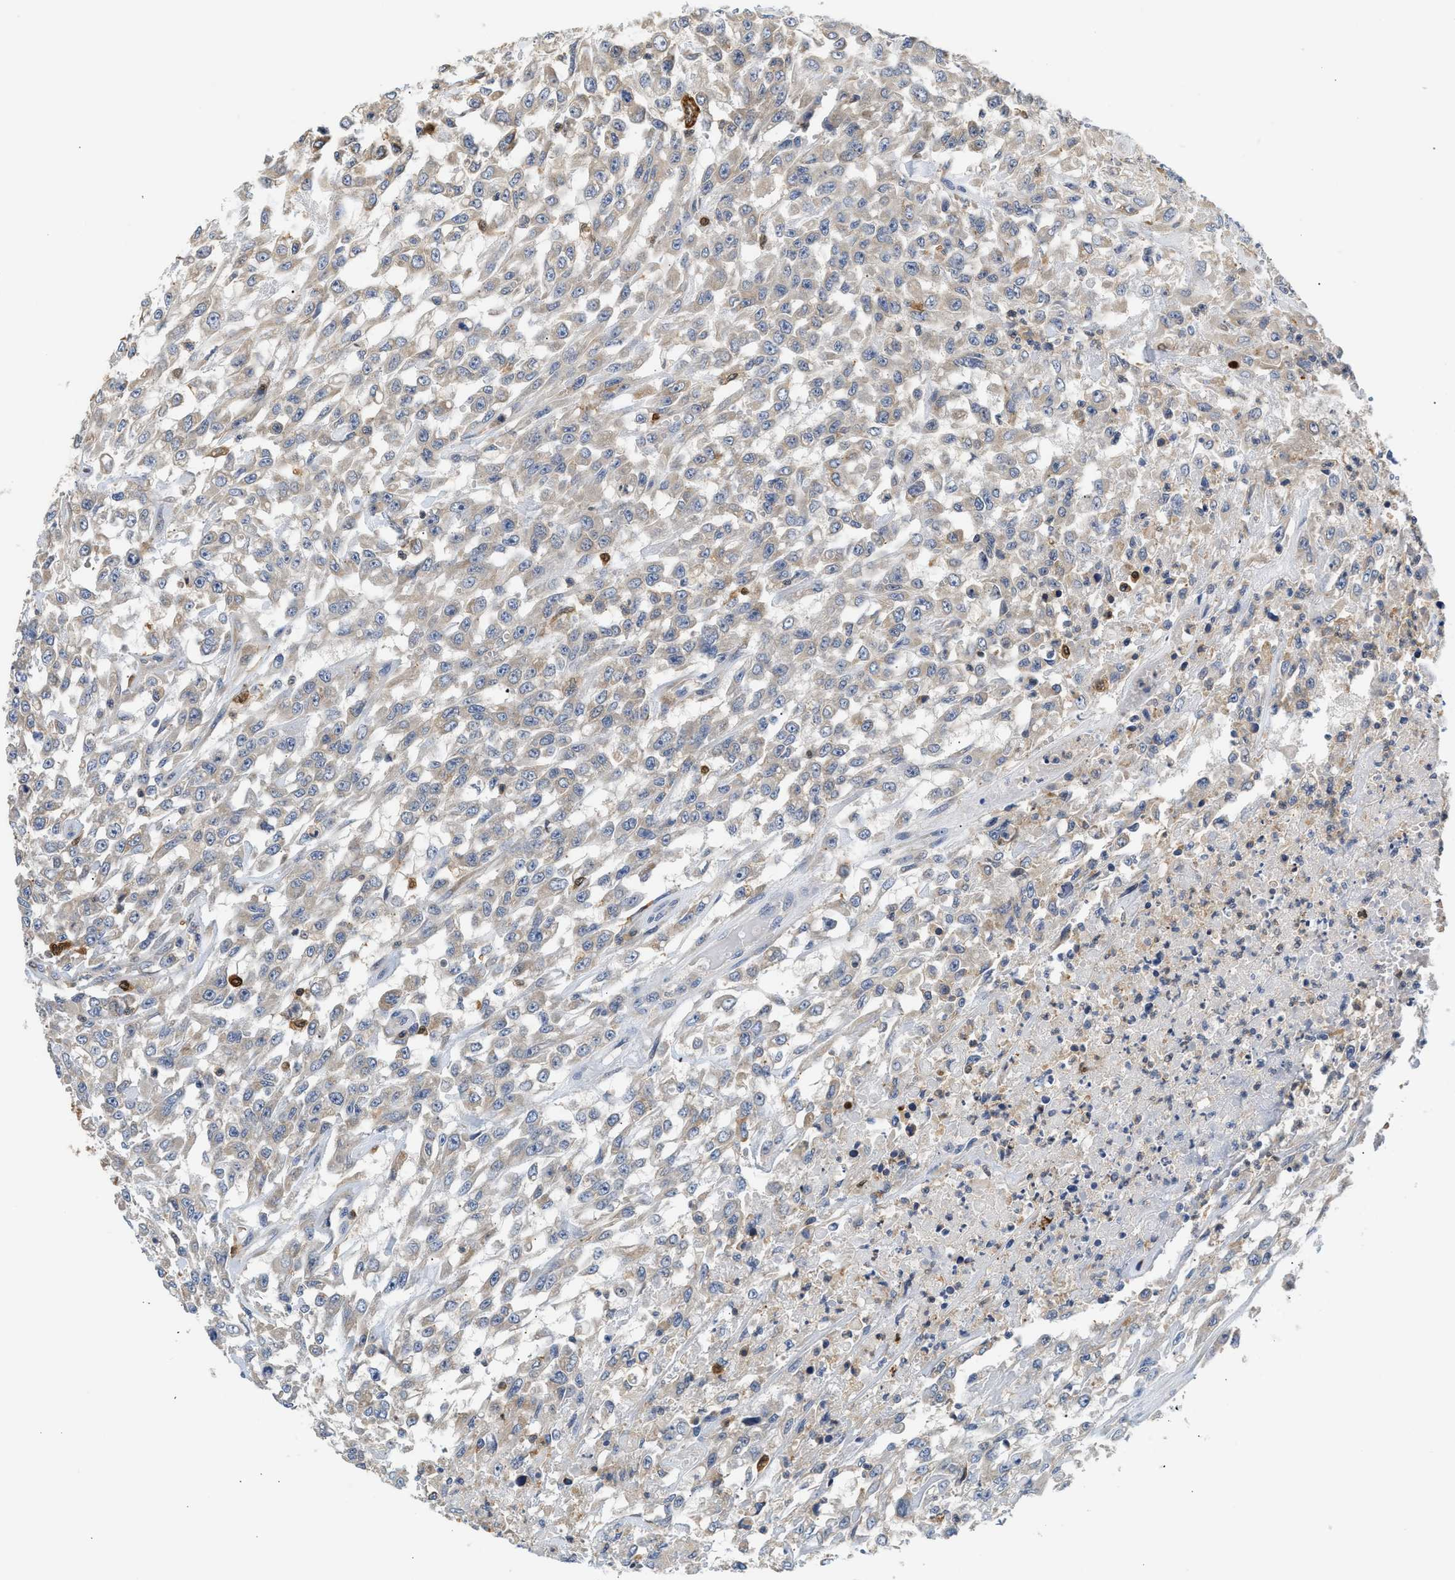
{"staining": {"intensity": "negative", "quantity": "none", "location": "none"}, "tissue": "urothelial cancer", "cell_type": "Tumor cells", "image_type": "cancer", "snomed": [{"axis": "morphology", "description": "Urothelial carcinoma, High grade"}, {"axis": "topography", "description": "Urinary bladder"}], "caption": "Tumor cells are negative for brown protein staining in urothelial cancer.", "gene": "SLIT2", "patient": {"sex": "male", "age": 46}}